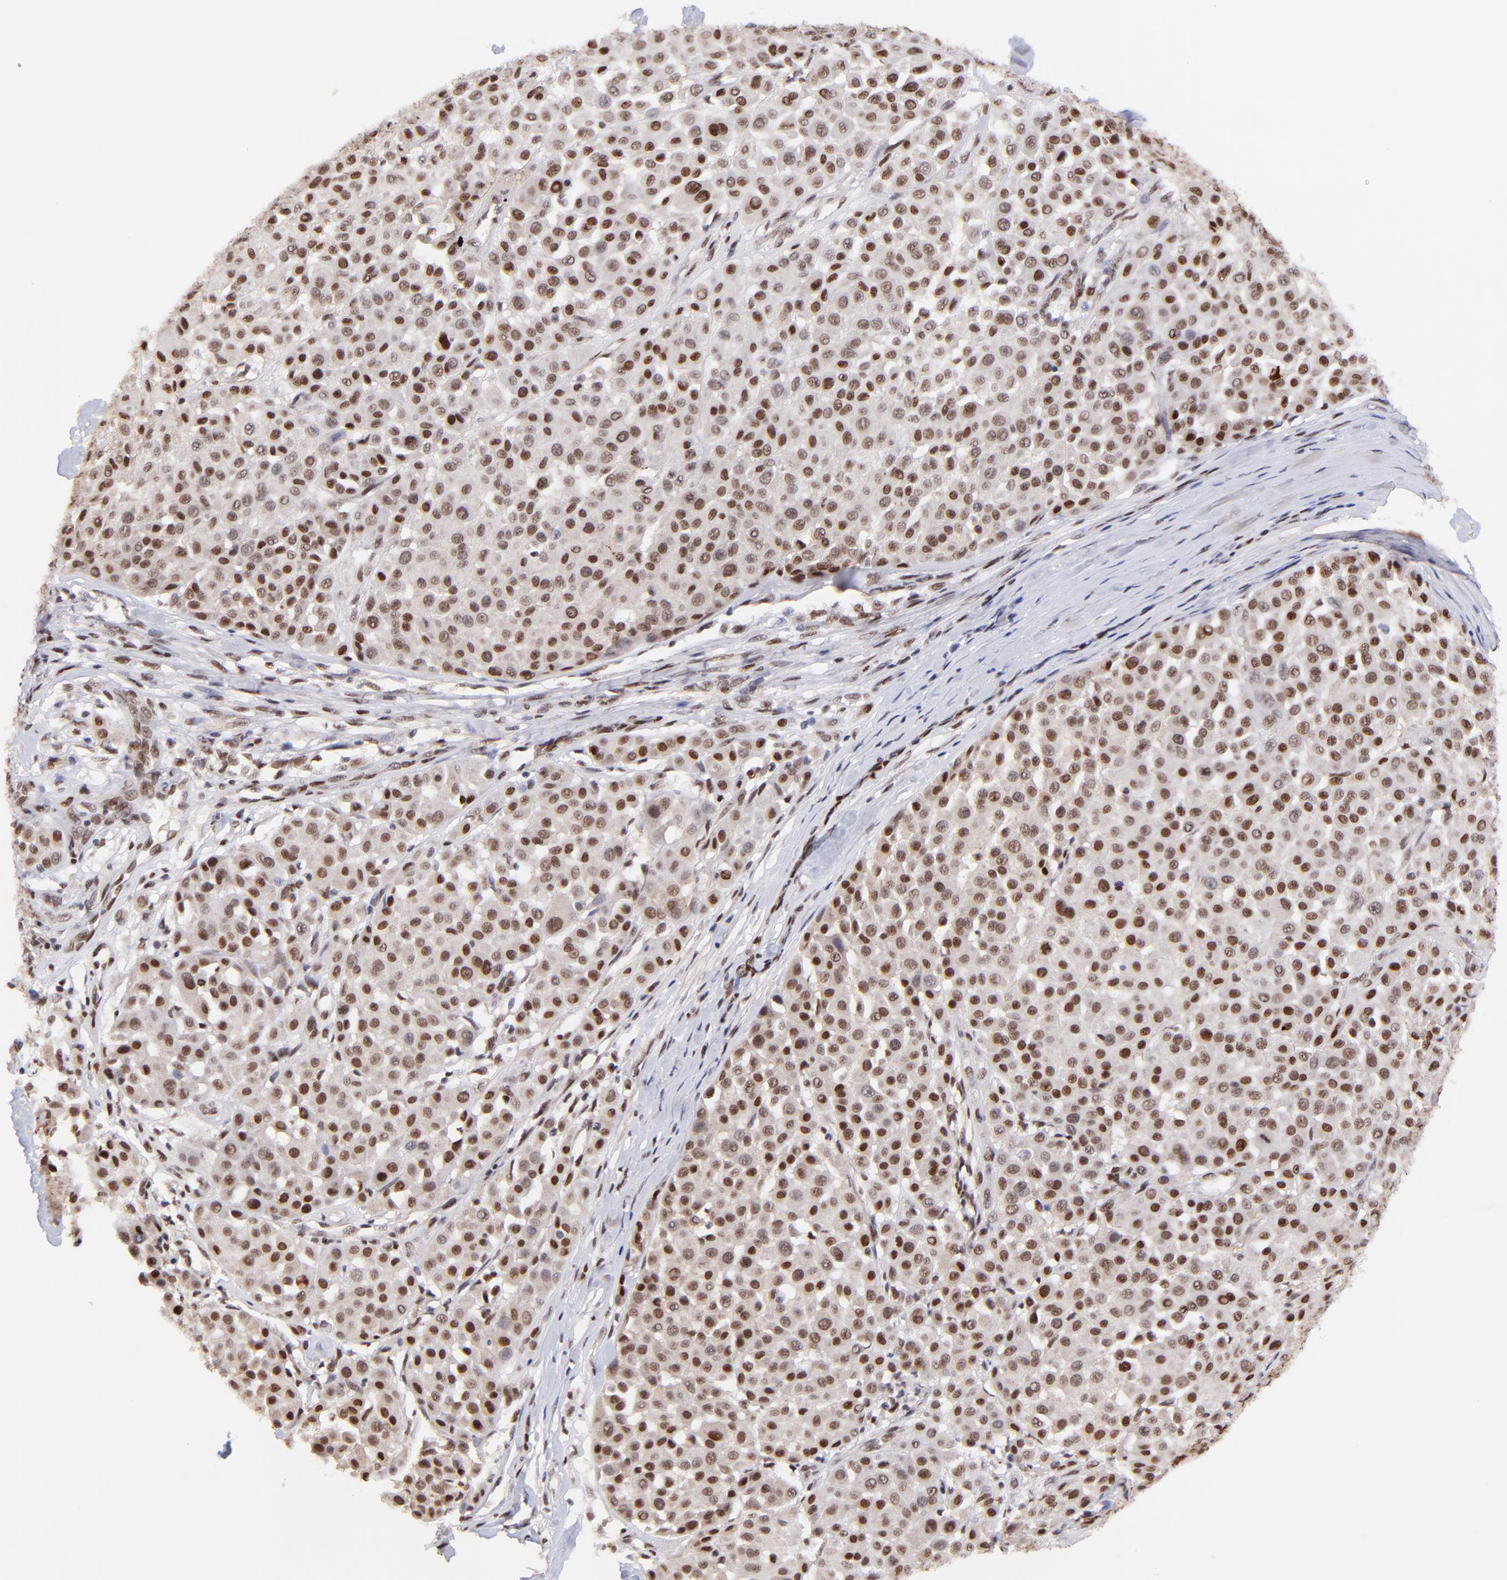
{"staining": {"intensity": "moderate", "quantity": ">75%", "location": "nuclear"}, "tissue": "melanoma", "cell_type": "Tumor cells", "image_type": "cancer", "snomed": [{"axis": "morphology", "description": "Malignant melanoma, Metastatic site"}, {"axis": "topography", "description": "Soft tissue"}], "caption": "An IHC image of tumor tissue is shown. Protein staining in brown labels moderate nuclear positivity in melanoma within tumor cells. The staining is performed using DAB brown chromogen to label protein expression. The nuclei are counter-stained blue using hematoxylin.", "gene": "MIDEAS", "patient": {"sex": "male", "age": 41}}